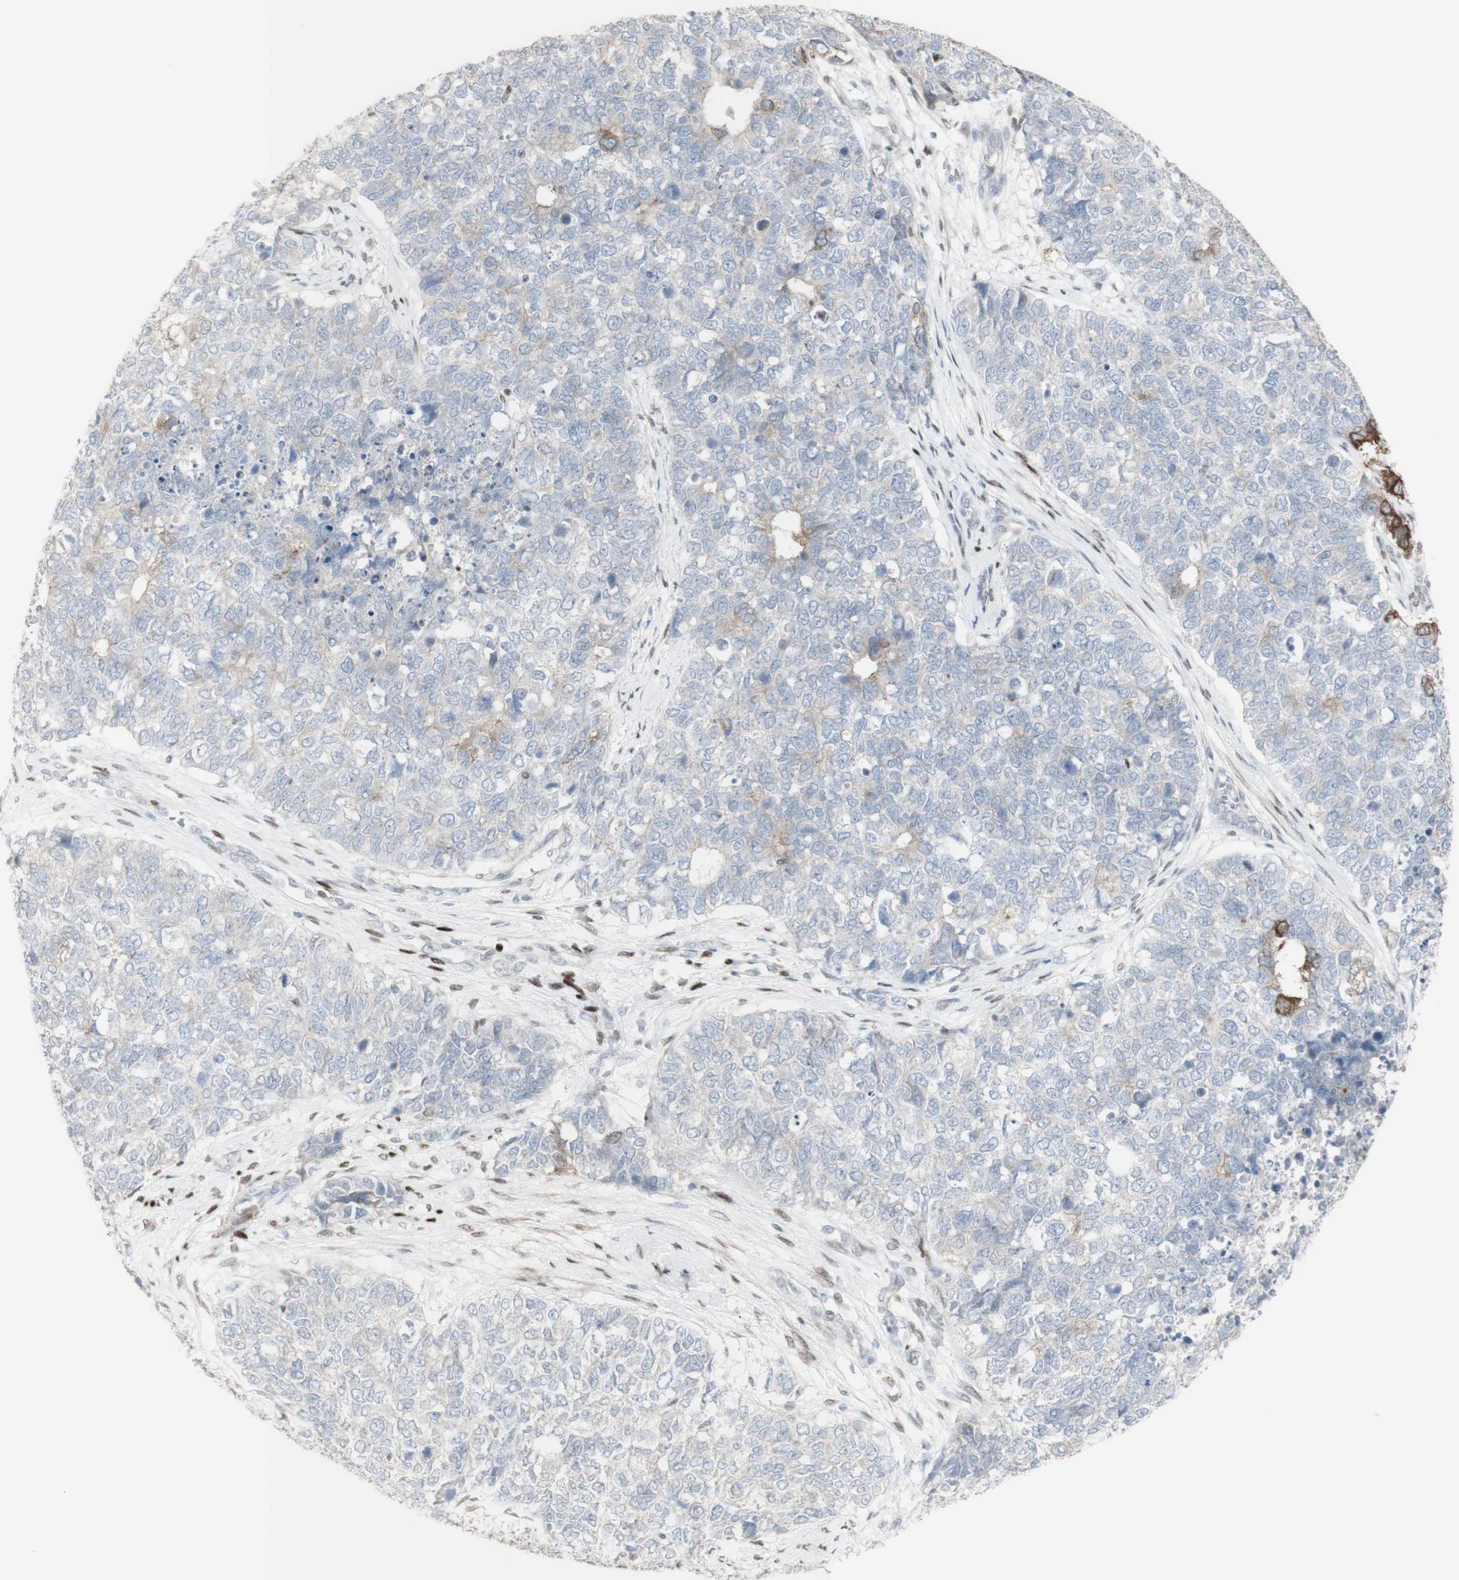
{"staining": {"intensity": "weak", "quantity": "<25%", "location": "cytoplasmic/membranous"}, "tissue": "cervical cancer", "cell_type": "Tumor cells", "image_type": "cancer", "snomed": [{"axis": "morphology", "description": "Squamous cell carcinoma, NOS"}, {"axis": "topography", "description": "Cervix"}], "caption": "Human cervical cancer stained for a protein using IHC shows no positivity in tumor cells.", "gene": "C1orf116", "patient": {"sex": "female", "age": 63}}